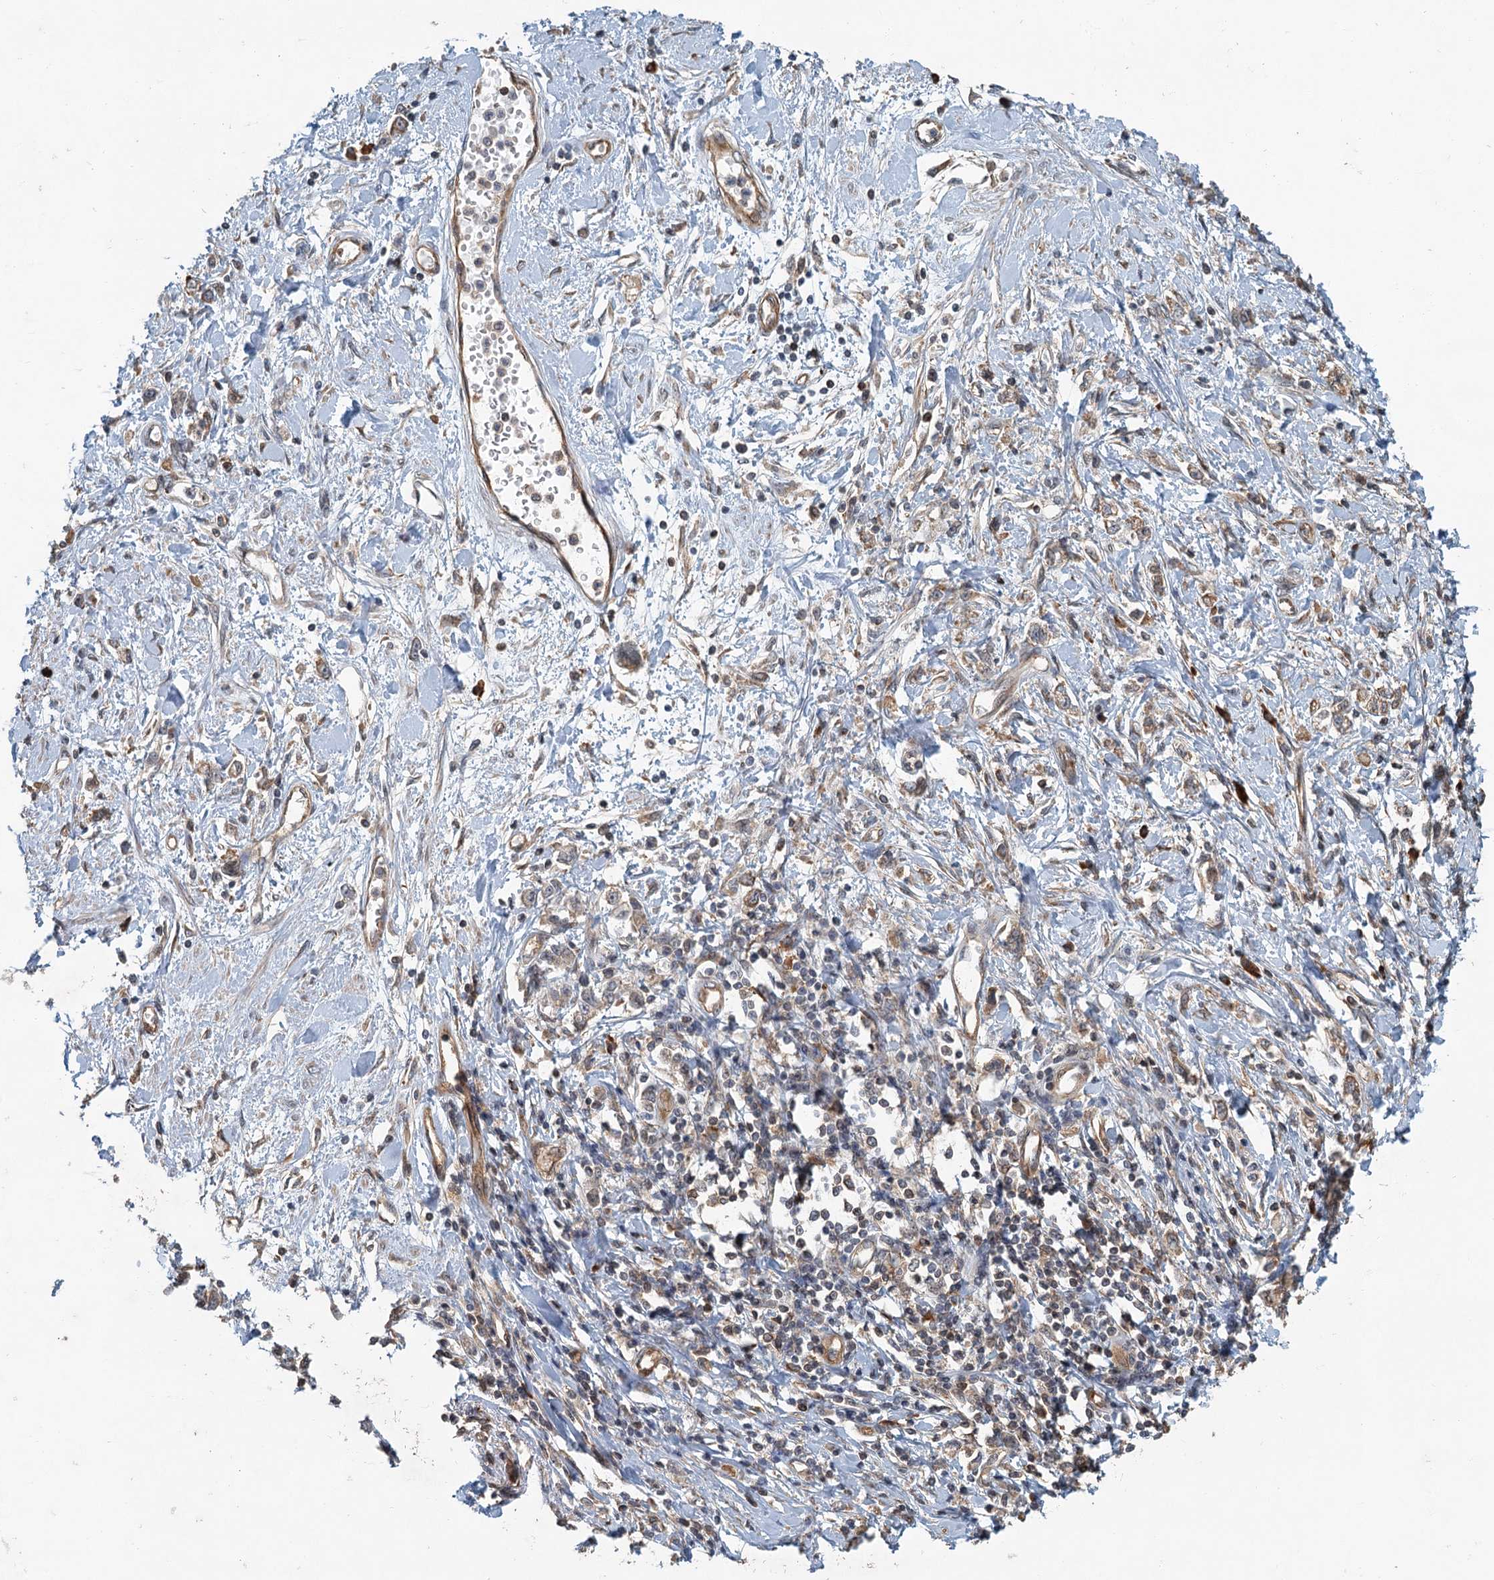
{"staining": {"intensity": "weak", "quantity": ">75%", "location": "cytoplasmic/membranous"}, "tissue": "stomach cancer", "cell_type": "Tumor cells", "image_type": "cancer", "snomed": [{"axis": "morphology", "description": "Adenocarcinoma, NOS"}, {"axis": "topography", "description": "Stomach"}], "caption": "A photomicrograph of stomach cancer (adenocarcinoma) stained for a protein exhibits weak cytoplasmic/membranous brown staining in tumor cells.", "gene": "ZNF527", "patient": {"sex": "female", "age": 76}}